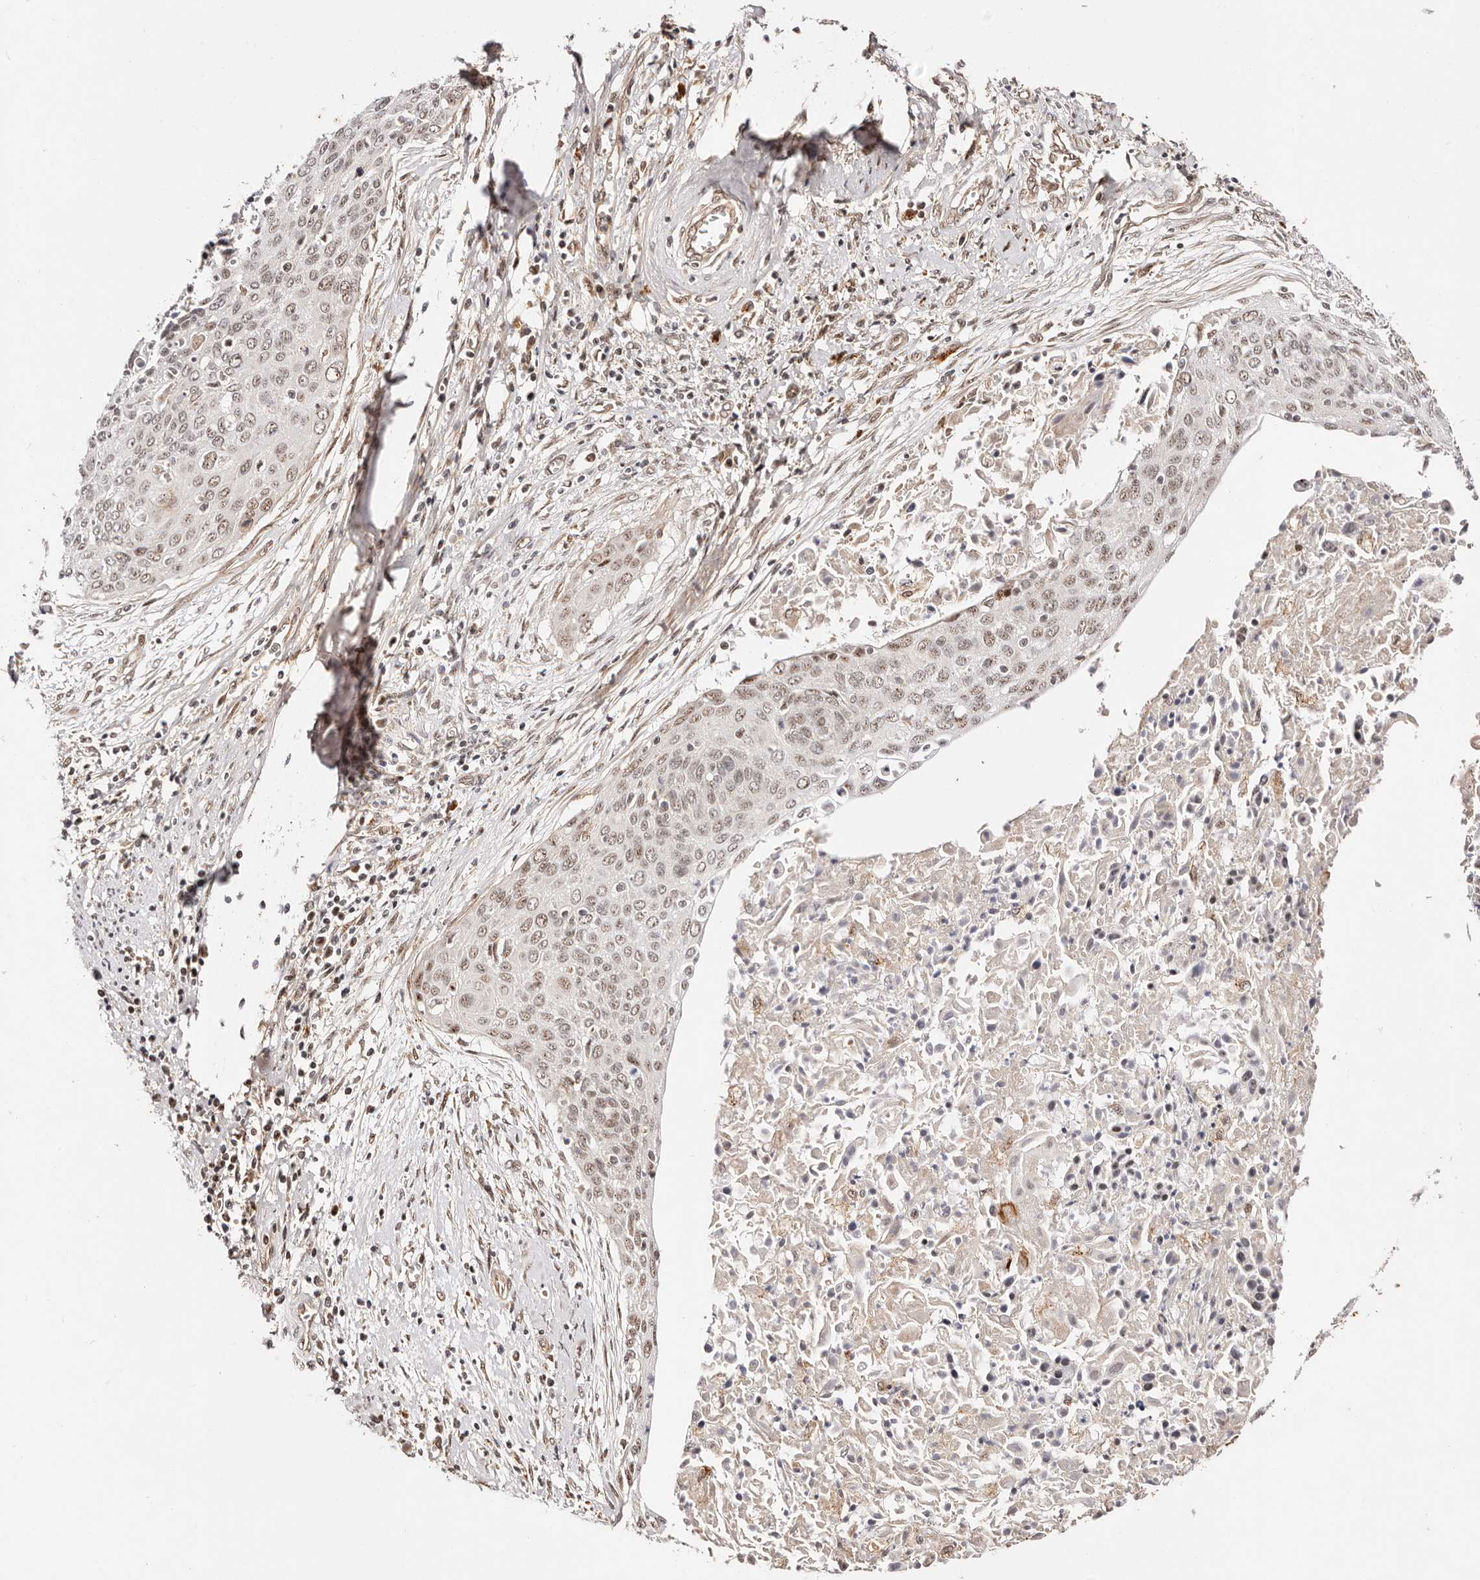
{"staining": {"intensity": "moderate", "quantity": ">75%", "location": "nuclear"}, "tissue": "cervical cancer", "cell_type": "Tumor cells", "image_type": "cancer", "snomed": [{"axis": "morphology", "description": "Squamous cell carcinoma, NOS"}, {"axis": "topography", "description": "Cervix"}], "caption": "About >75% of tumor cells in human cervical cancer demonstrate moderate nuclear protein positivity as visualized by brown immunohistochemical staining.", "gene": "WRN", "patient": {"sex": "female", "age": 55}}